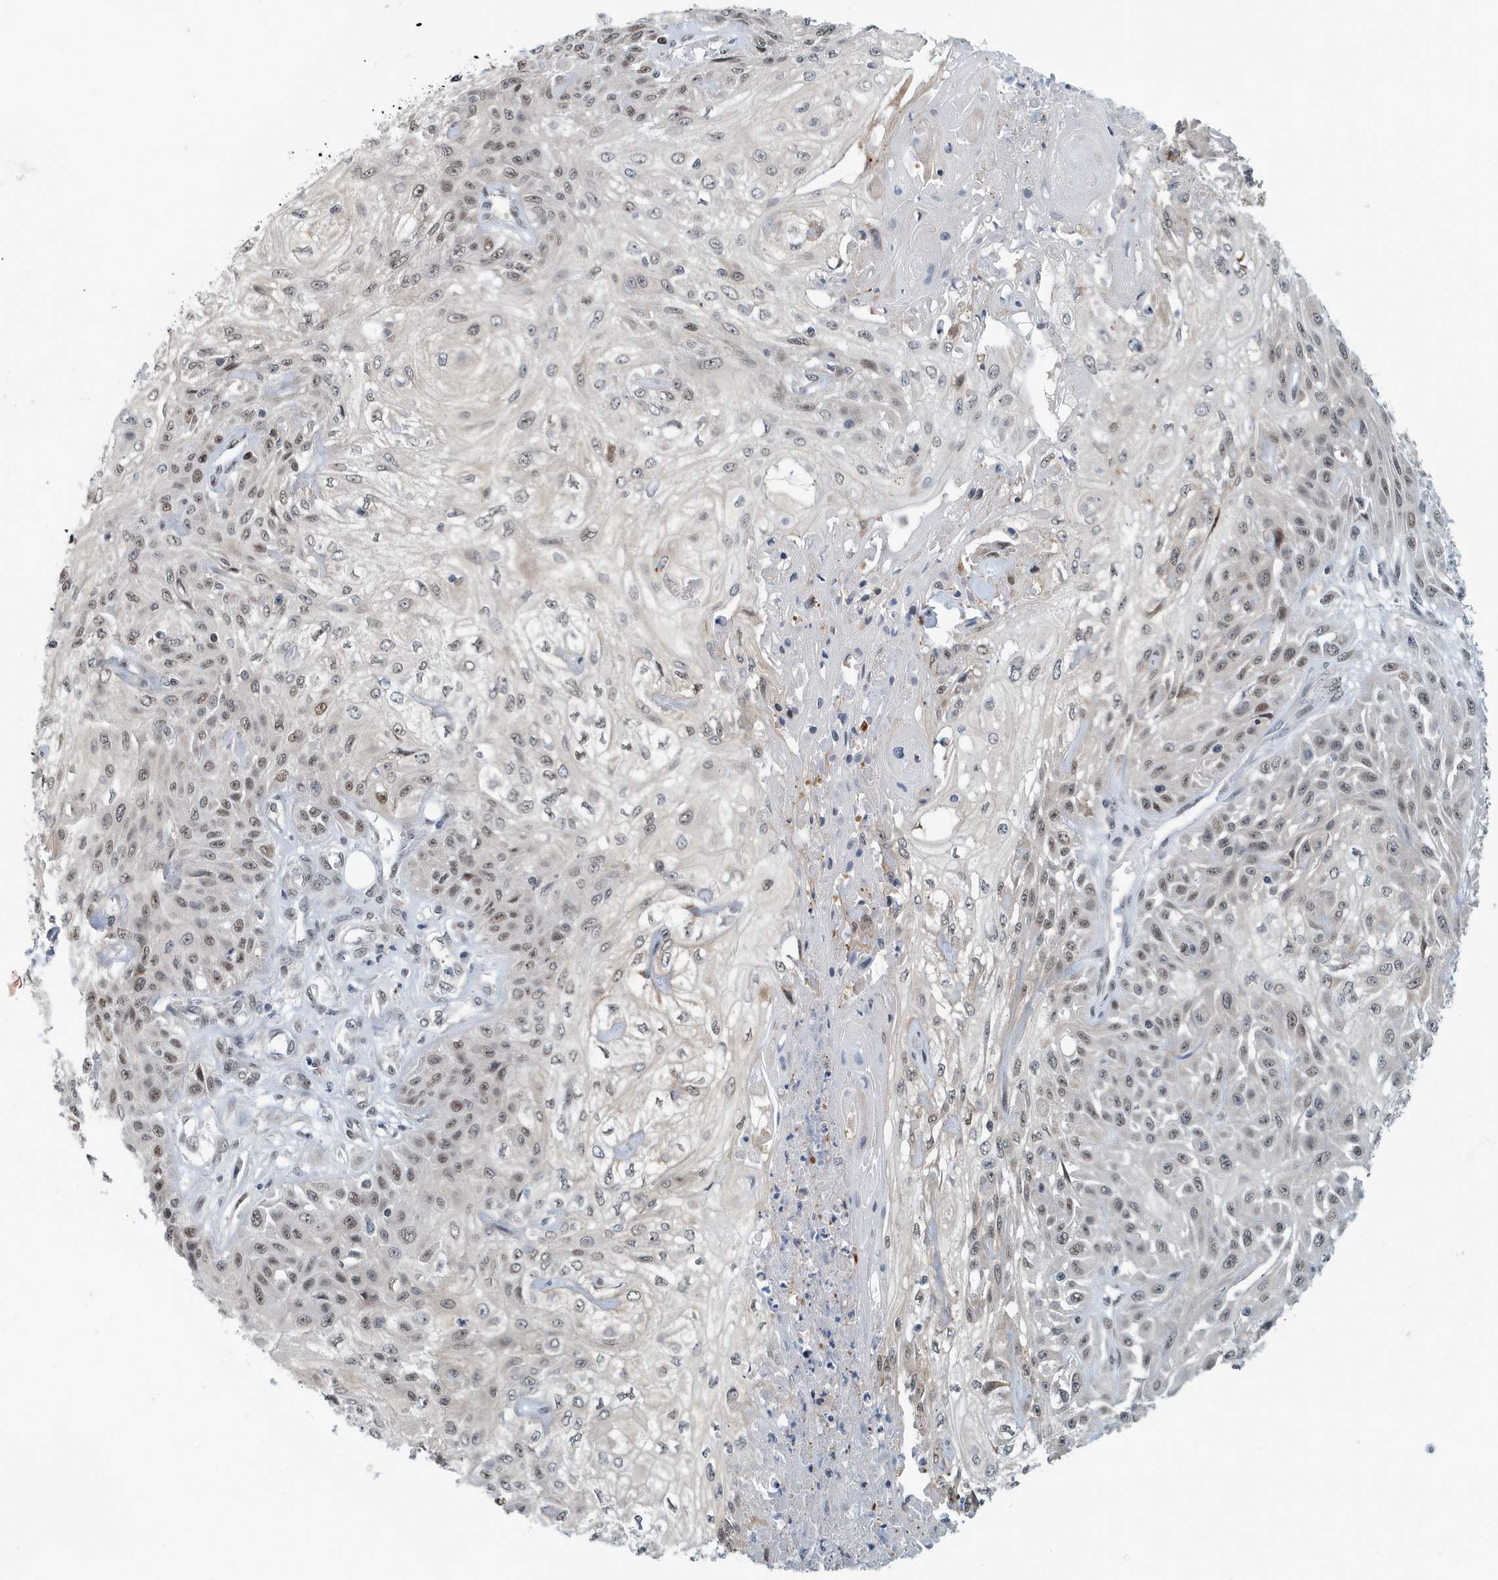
{"staining": {"intensity": "weak", "quantity": ">75%", "location": "nuclear"}, "tissue": "skin cancer", "cell_type": "Tumor cells", "image_type": "cancer", "snomed": [{"axis": "morphology", "description": "Squamous cell carcinoma, NOS"}, {"axis": "morphology", "description": "Squamous cell carcinoma, metastatic, NOS"}, {"axis": "topography", "description": "Skin"}, {"axis": "topography", "description": "Lymph node"}], "caption": "The histopathology image exhibits staining of skin cancer (squamous cell carcinoma), revealing weak nuclear protein expression (brown color) within tumor cells.", "gene": "KIF15", "patient": {"sex": "male", "age": 75}}